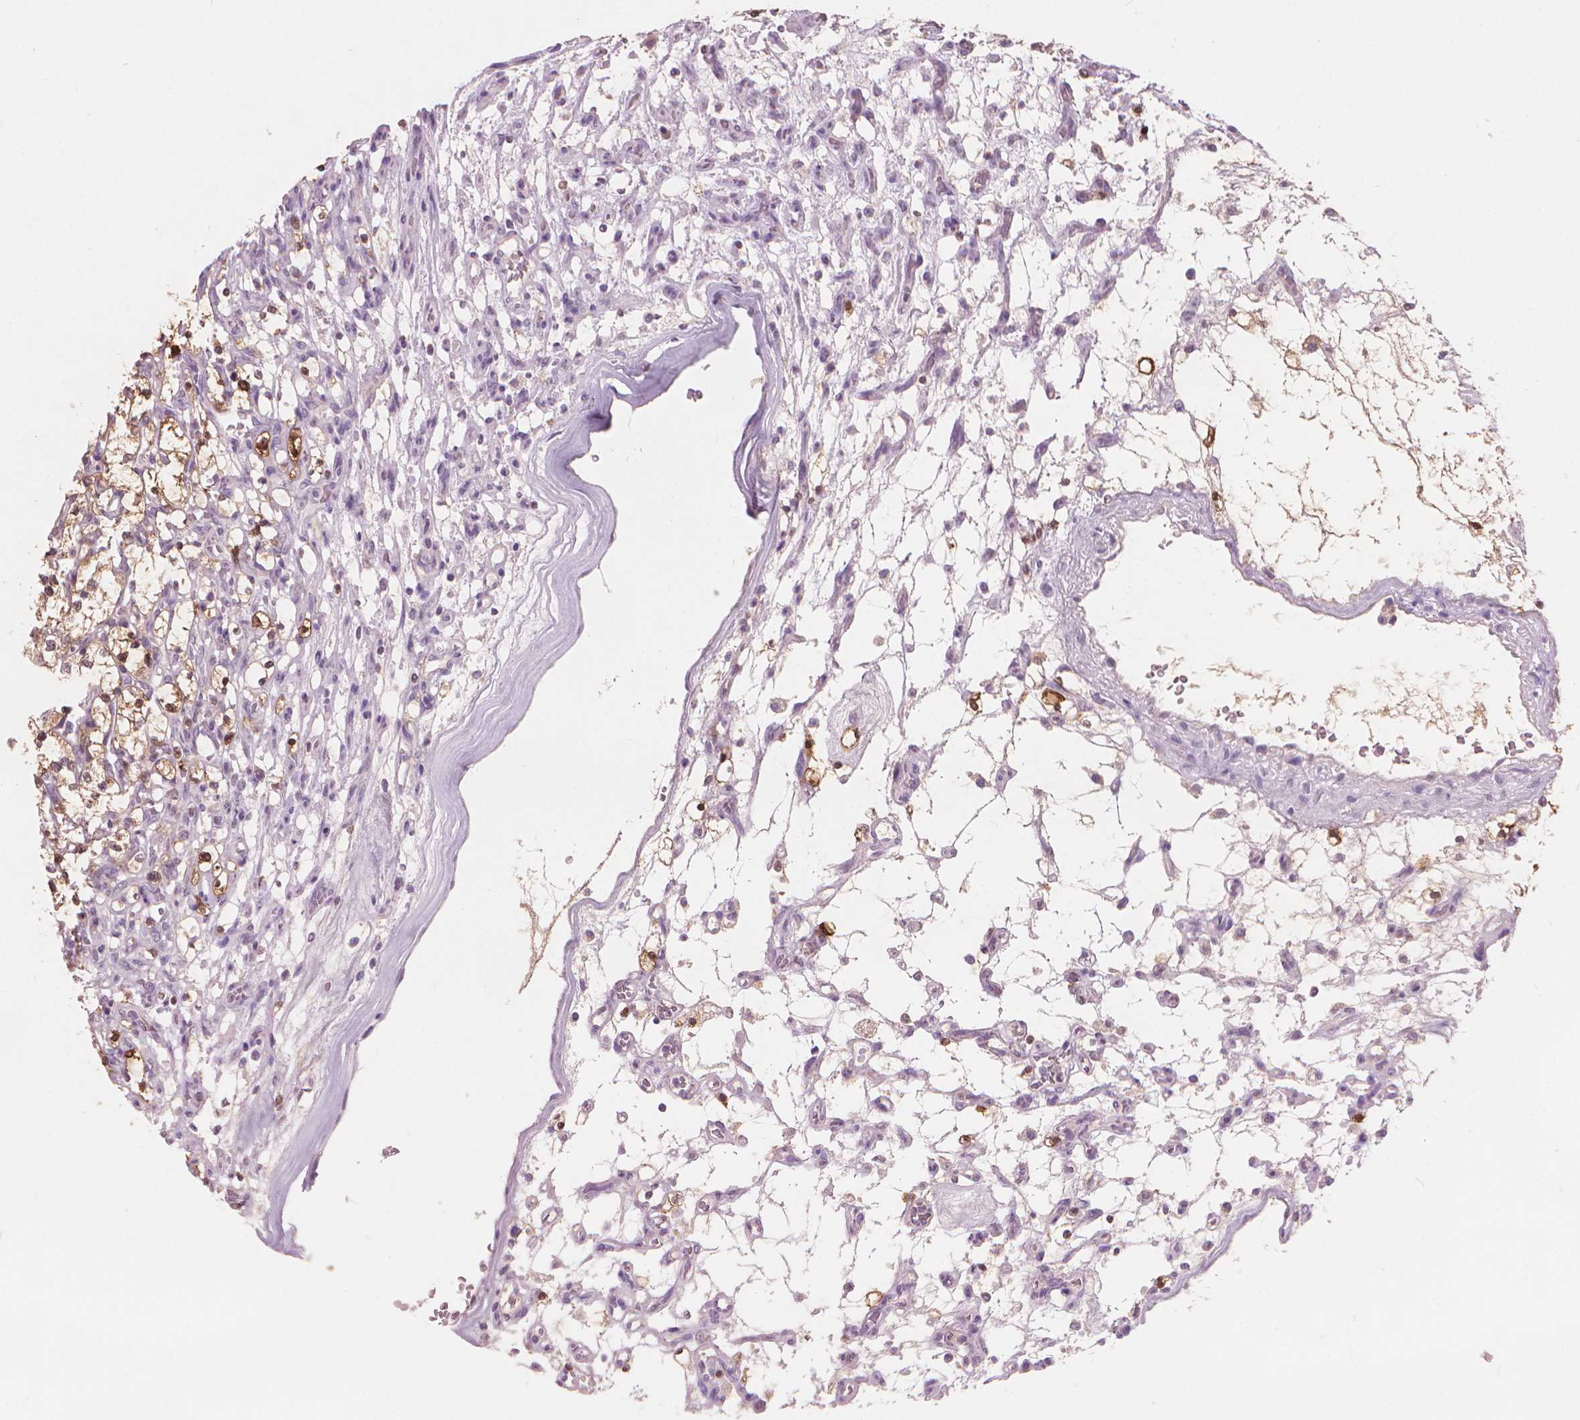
{"staining": {"intensity": "strong", "quantity": "<25%", "location": "cytoplasmic/membranous"}, "tissue": "renal cancer", "cell_type": "Tumor cells", "image_type": "cancer", "snomed": [{"axis": "morphology", "description": "Adenocarcinoma, NOS"}, {"axis": "topography", "description": "Kidney"}], "caption": "Protein expression analysis of renal adenocarcinoma demonstrates strong cytoplasmic/membranous positivity in about <25% of tumor cells.", "gene": "ENO2", "patient": {"sex": "female", "age": 69}}